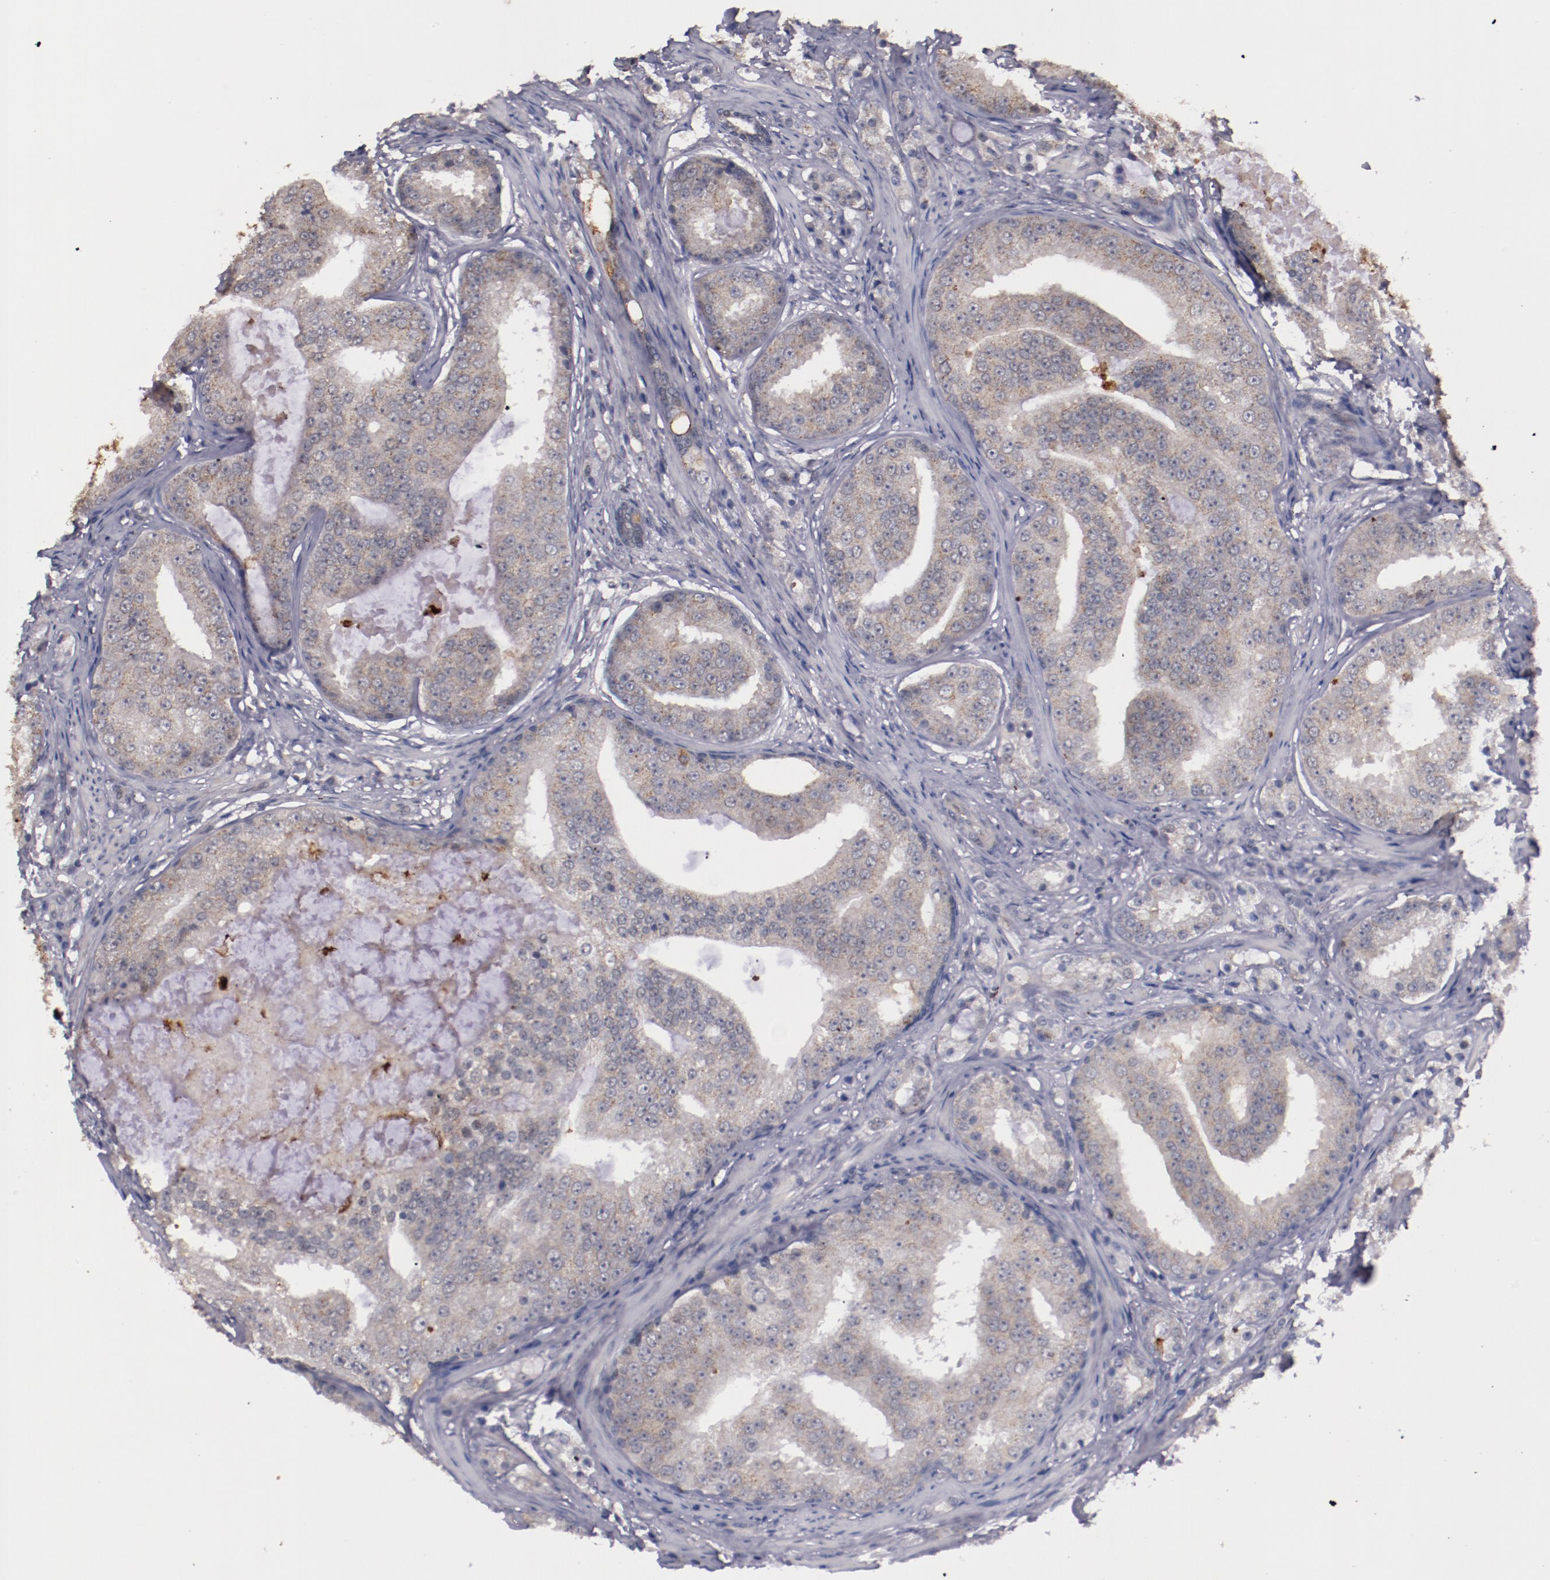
{"staining": {"intensity": "weak", "quantity": ">75%", "location": "cytoplasmic/membranous"}, "tissue": "prostate cancer", "cell_type": "Tumor cells", "image_type": "cancer", "snomed": [{"axis": "morphology", "description": "Adenocarcinoma, High grade"}, {"axis": "topography", "description": "Prostate"}], "caption": "Protein positivity by immunohistochemistry (IHC) reveals weak cytoplasmic/membranous positivity in approximately >75% of tumor cells in high-grade adenocarcinoma (prostate). Immunohistochemistry stains the protein of interest in brown and the nuclei are stained blue.", "gene": "SYP", "patient": {"sex": "male", "age": 68}}